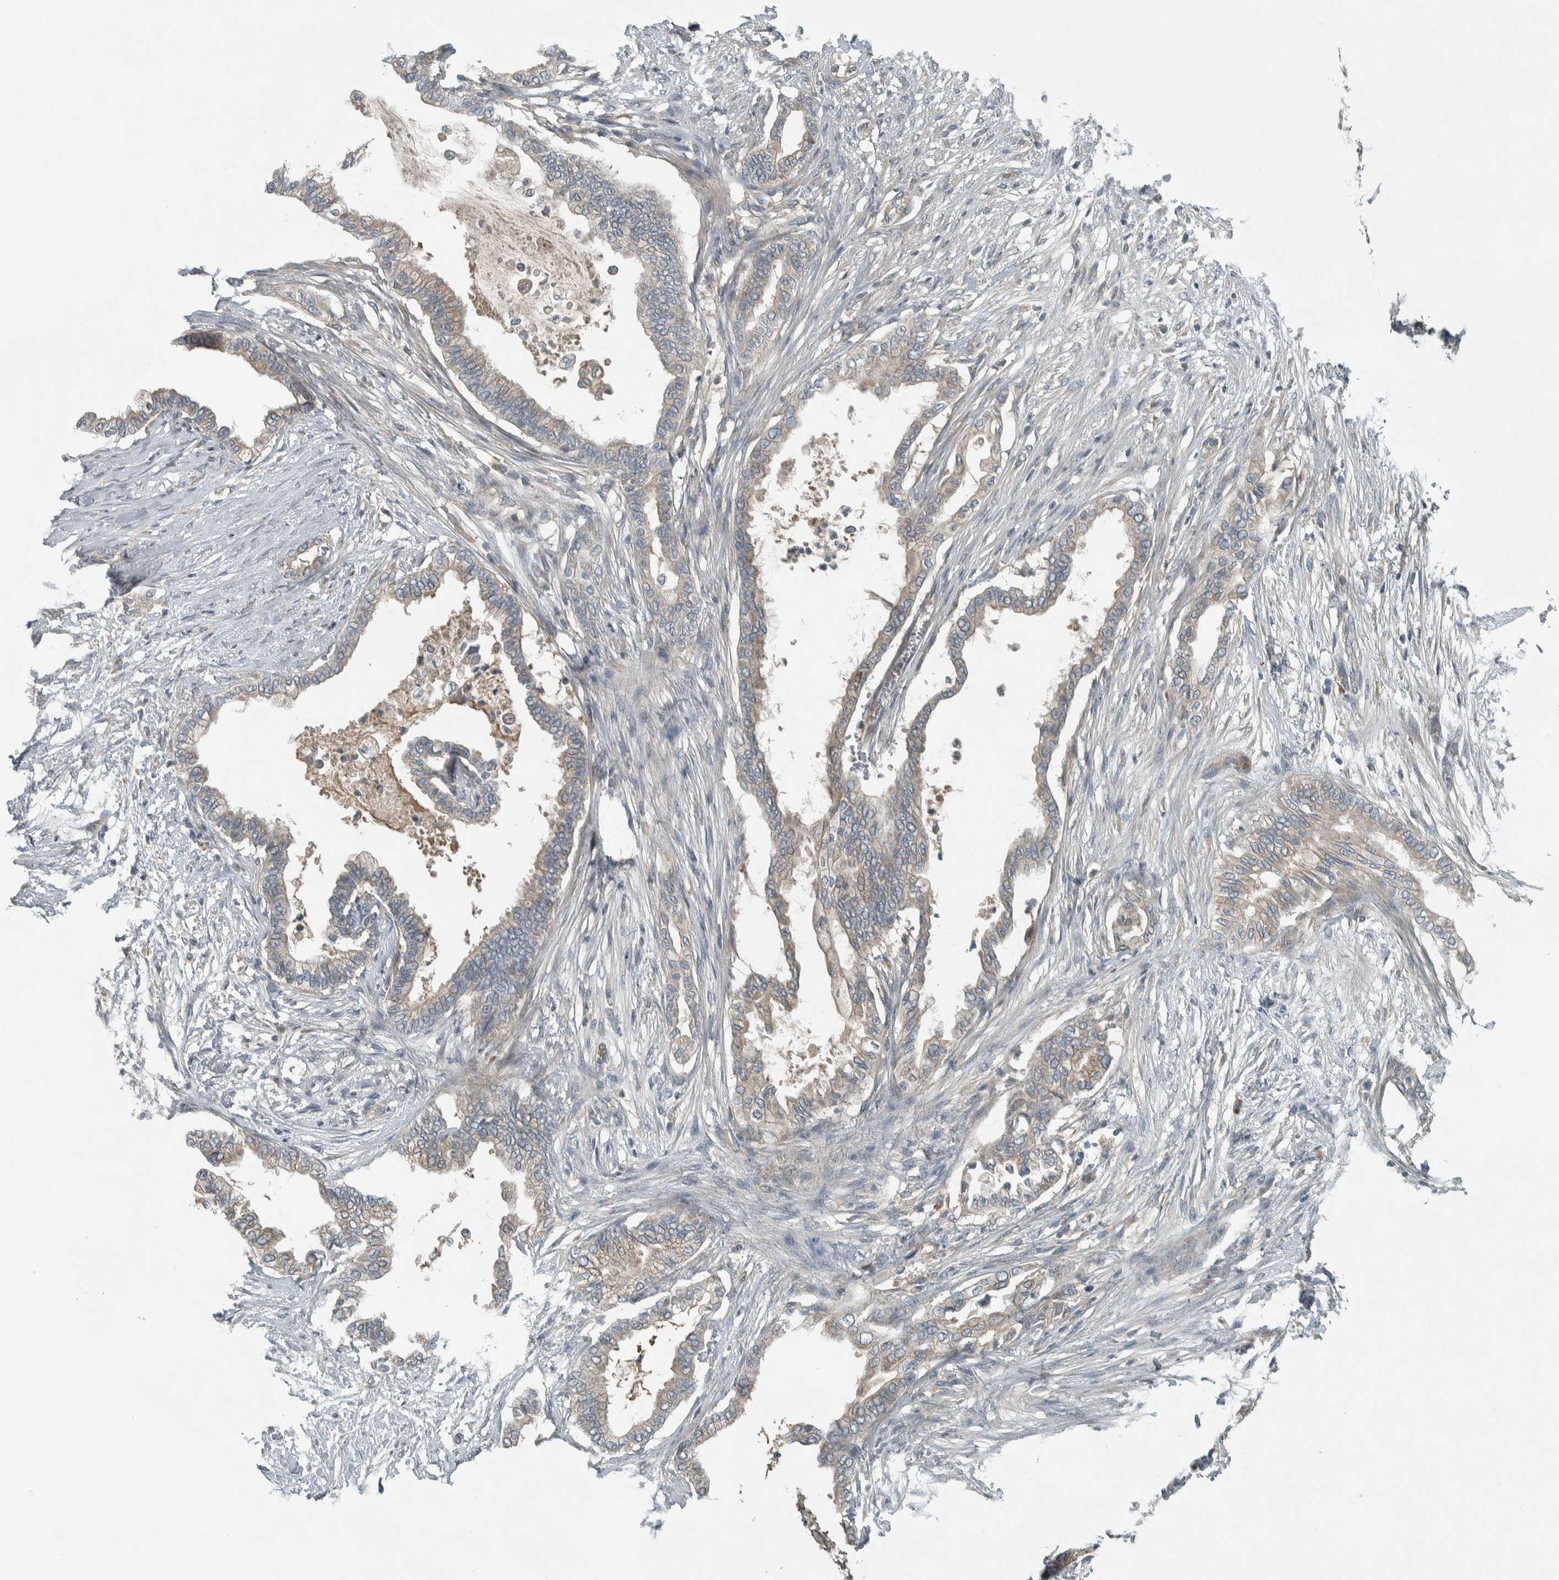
{"staining": {"intensity": "weak", "quantity": "25%-75%", "location": "cytoplasmic/membranous"}, "tissue": "pancreatic cancer", "cell_type": "Tumor cells", "image_type": "cancer", "snomed": [{"axis": "morphology", "description": "Normal tissue, NOS"}, {"axis": "morphology", "description": "Adenocarcinoma, NOS"}, {"axis": "topography", "description": "Pancreas"}, {"axis": "topography", "description": "Duodenum"}], "caption": "The immunohistochemical stain labels weak cytoplasmic/membranous positivity in tumor cells of pancreatic cancer tissue.", "gene": "CLCN2", "patient": {"sex": "female", "age": 60}}